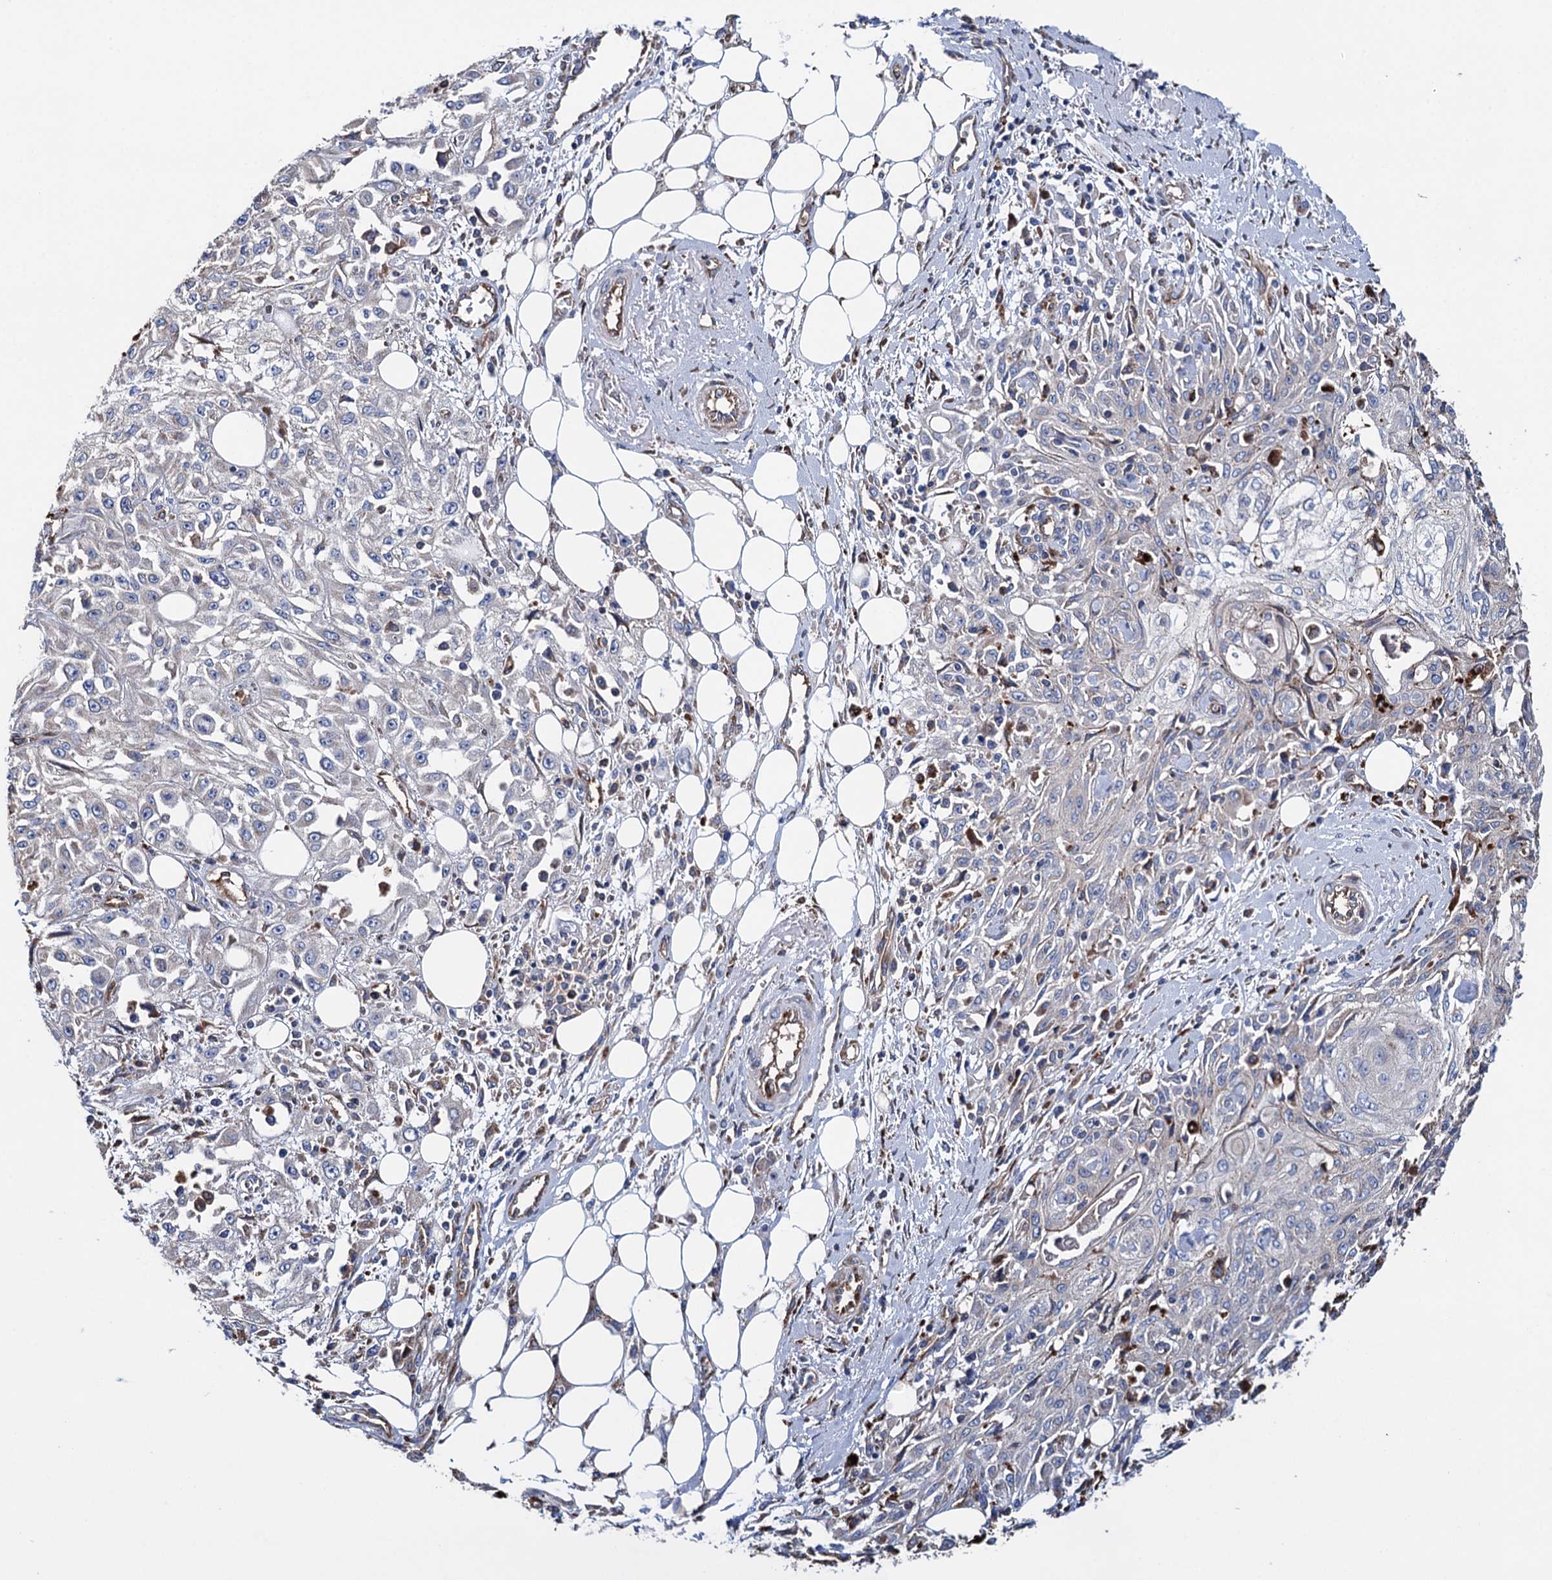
{"staining": {"intensity": "negative", "quantity": "none", "location": "none"}, "tissue": "skin cancer", "cell_type": "Tumor cells", "image_type": "cancer", "snomed": [{"axis": "morphology", "description": "Squamous cell carcinoma, NOS"}, {"axis": "morphology", "description": "Squamous cell carcinoma, metastatic, NOS"}, {"axis": "topography", "description": "Skin"}, {"axis": "topography", "description": "Lymph node"}], "caption": "Immunohistochemistry of squamous cell carcinoma (skin) exhibits no staining in tumor cells.", "gene": "SCPEP1", "patient": {"sex": "male", "age": 75}}